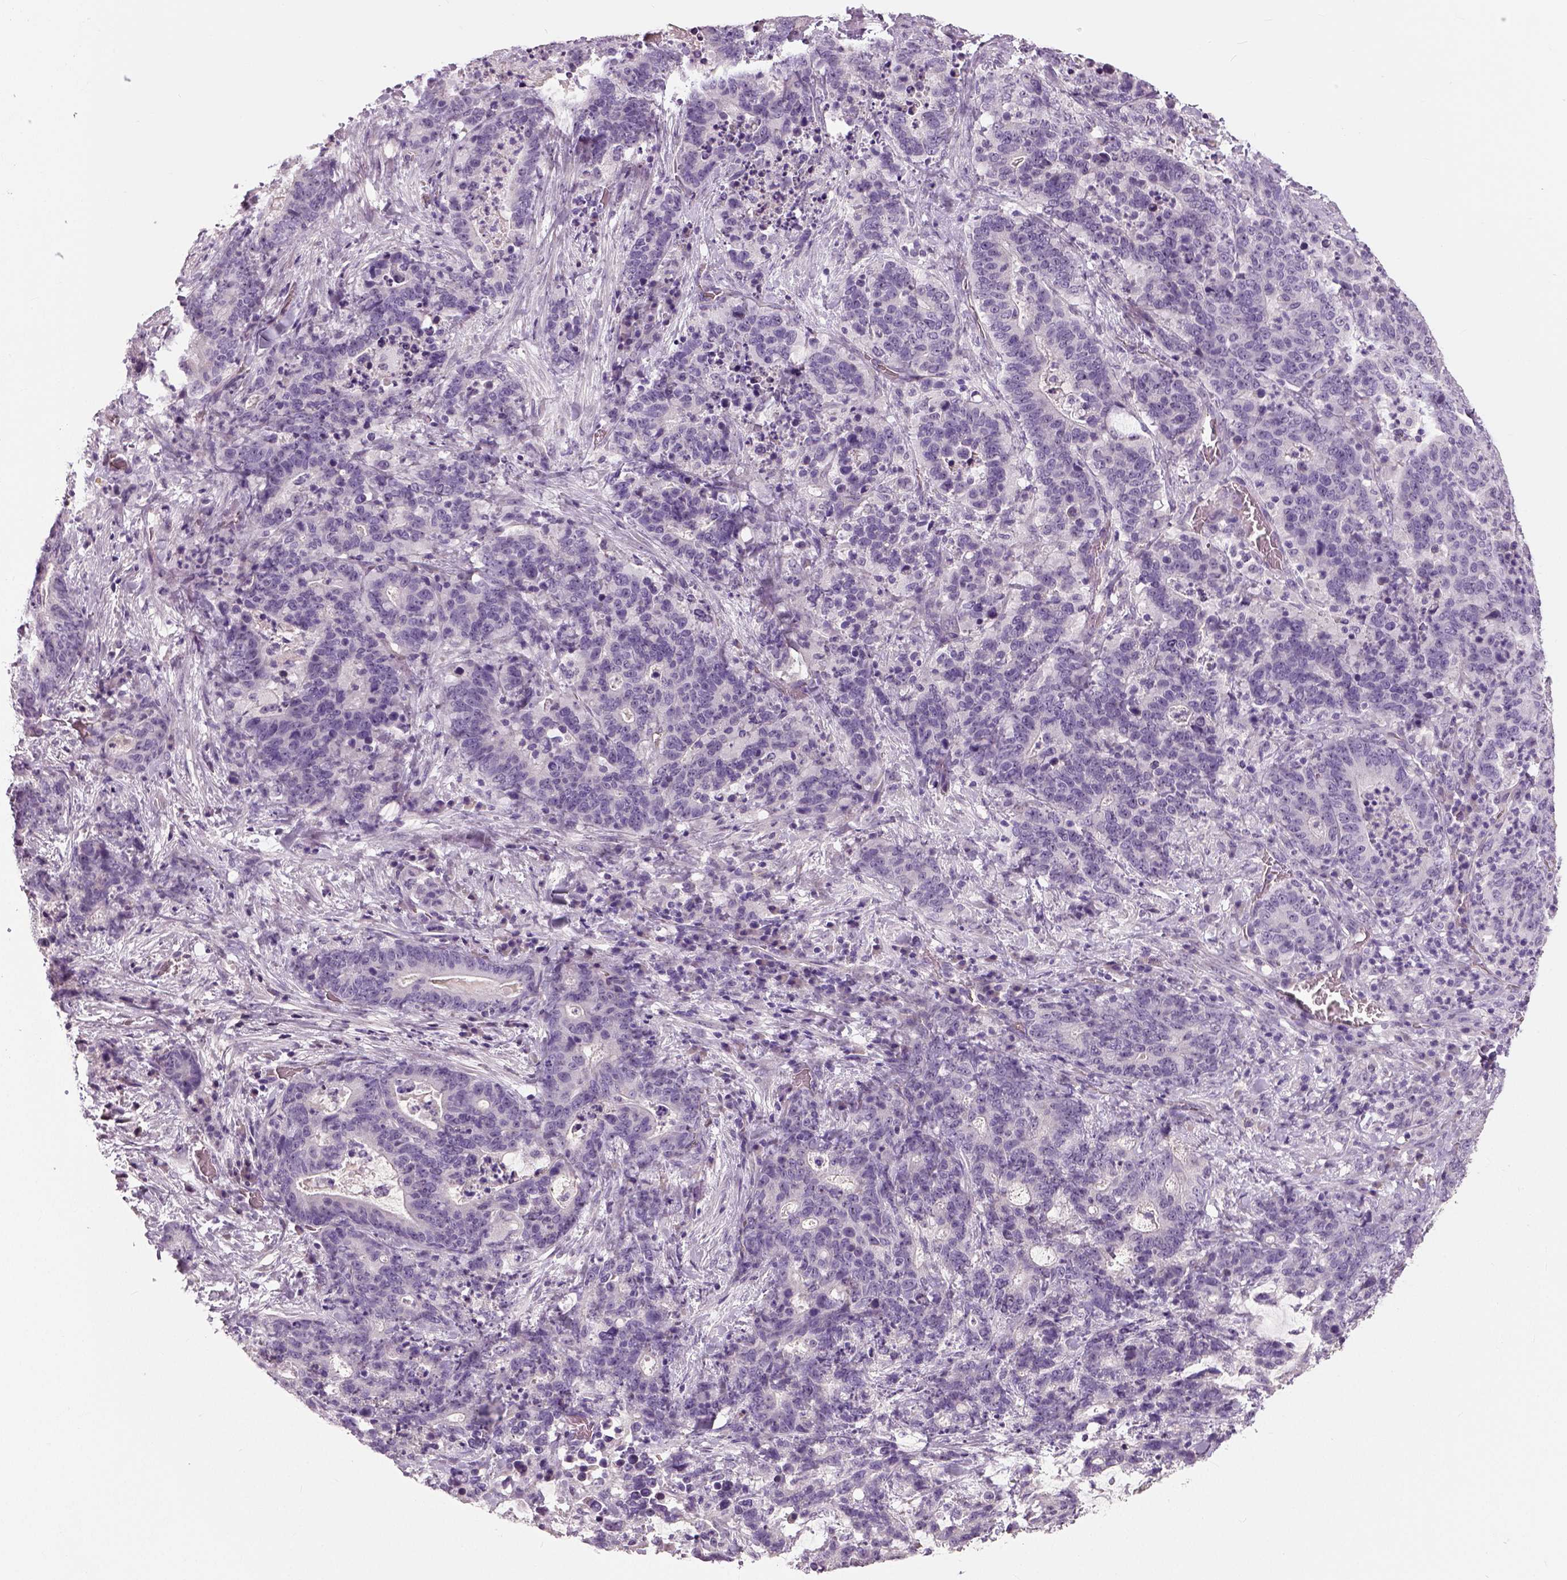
{"staining": {"intensity": "negative", "quantity": "none", "location": "none"}, "tissue": "stomach cancer", "cell_type": "Tumor cells", "image_type": "cancer", "snomed": [{"axis": "morphology", "description": "Normal tissue, NOS"}, {"axis": "morphology", "description": "Adenocarcinoma, NOS"}, {"axis": "topography", "description": "Stomach"}], "caption": "Protein analysis of stomach adenocarcinoma exhibits no significant expression in tumor cells. Brightfield microscopy of immunohistochemistry stained with DAB (3,3'-diaminobenzidine) (brown) and hematoxylin (blue), captured at high magnification.", "gene": "NECAB1", "patient": {"sex": "female", "age": 64}}